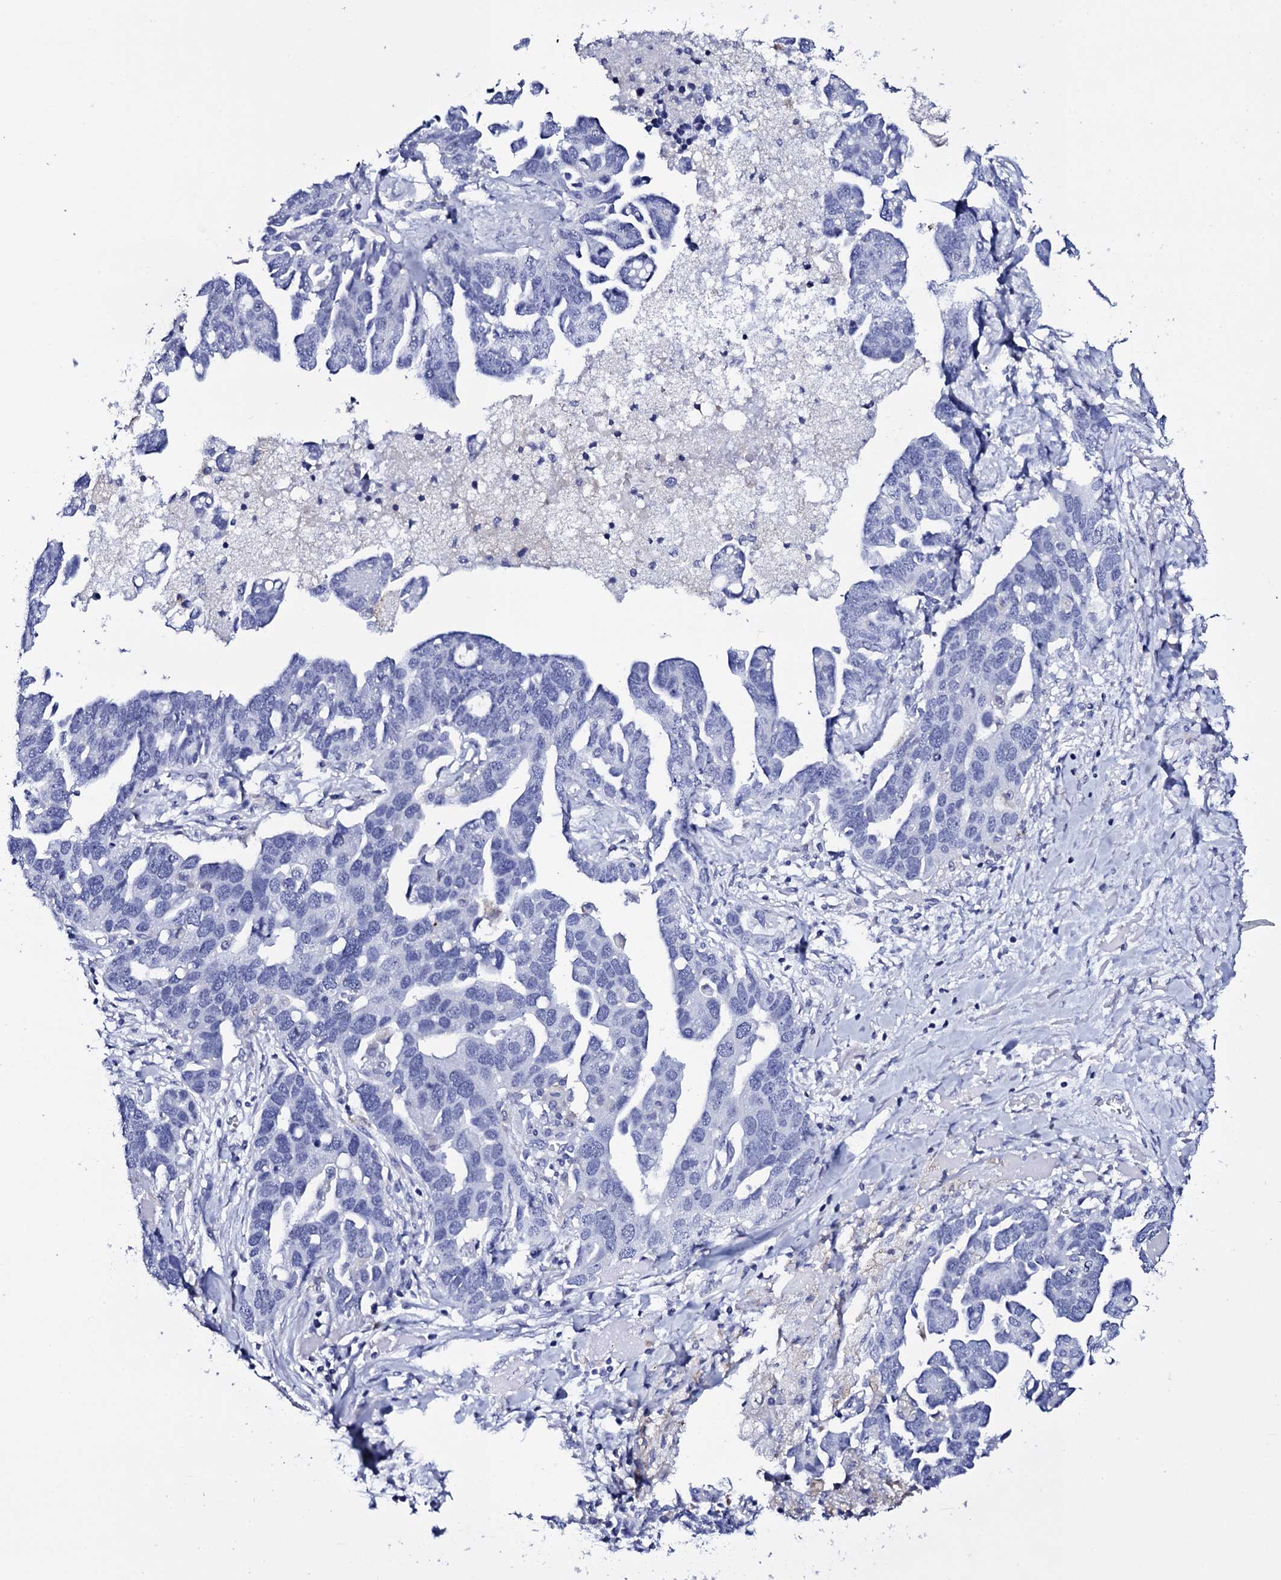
{"staining": {"intensity": "negative", "quantity": "none", "location": "none"}, "tissue": "ovarian cancer", "cell_type": "Tumor cells", "image_type": "cancer", "snomed": [{"axis": "morphology", "description": "Cystadenocarcinoma, serous, NOS"}, {"axis": "topography", "description": "Ovary"}], "caption": "The immunohistochemistry (IHC) histopathology image has no significant positivity in tumor cells of ovarian serous cystadenocarcinoma tissue.", "gene": "ITPRID2", "patient": {"sex": "female", "age": 54}}